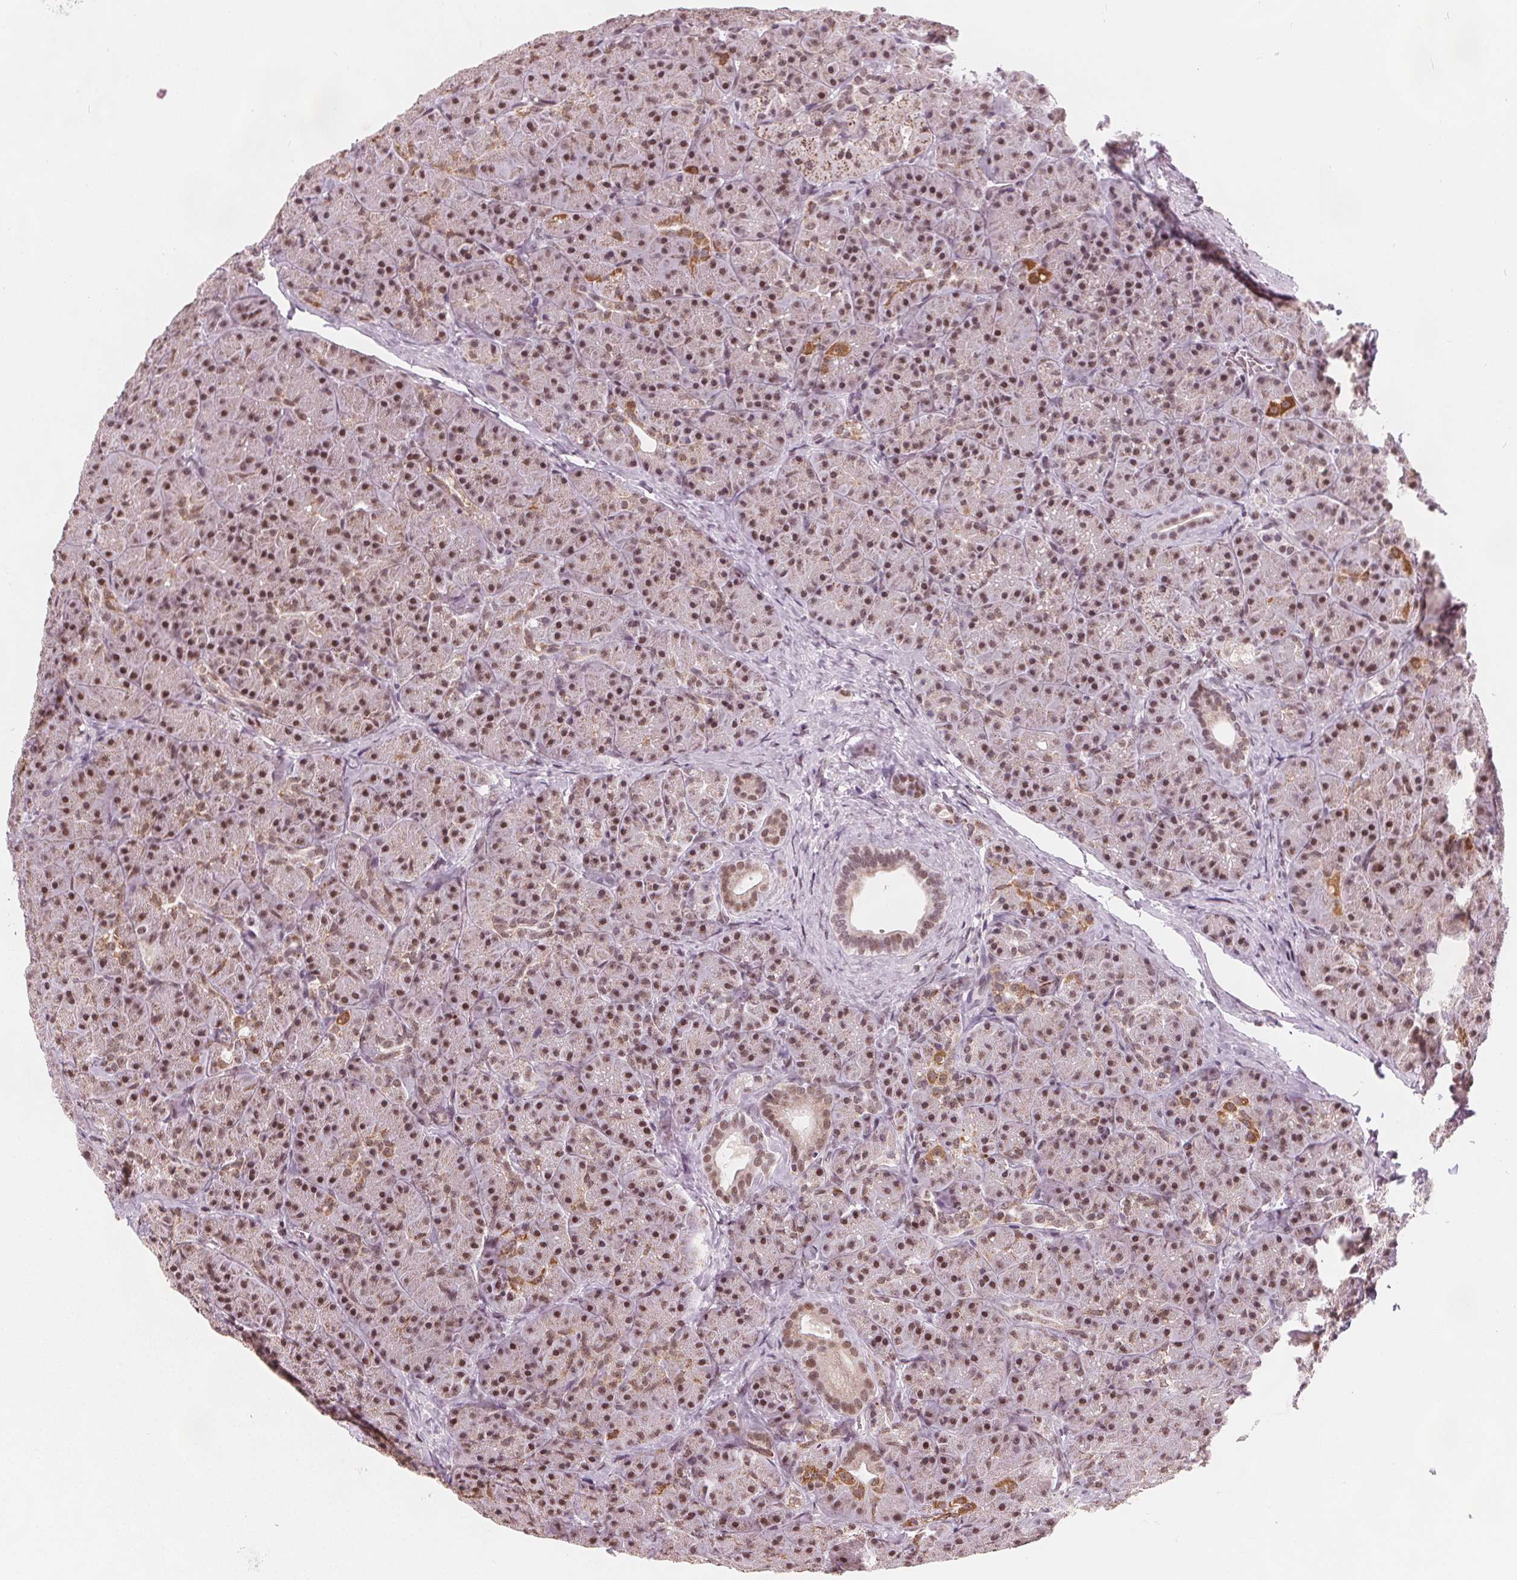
{"staining": {"intensity": "moderate", "quantity": ">75%", "location": "nuclear"}, "tissue": "pancreas", "cell_type": "Exocrine glandular cells", "image_type": "normal", "snomed": [{"axis": "morphology", "description": "Normal tissue, NOS"}, {"axis": "topography", "description": "Pancreas"}], "caption": "High-power microscopy captured an immunohistochemistry micrograph of normal pancreas, revealing moderate nuclear expression in approximately >75% of exocrine glandular cells.", "gene": "DPM2", "patient": {"sex": "male", "age": 57}}